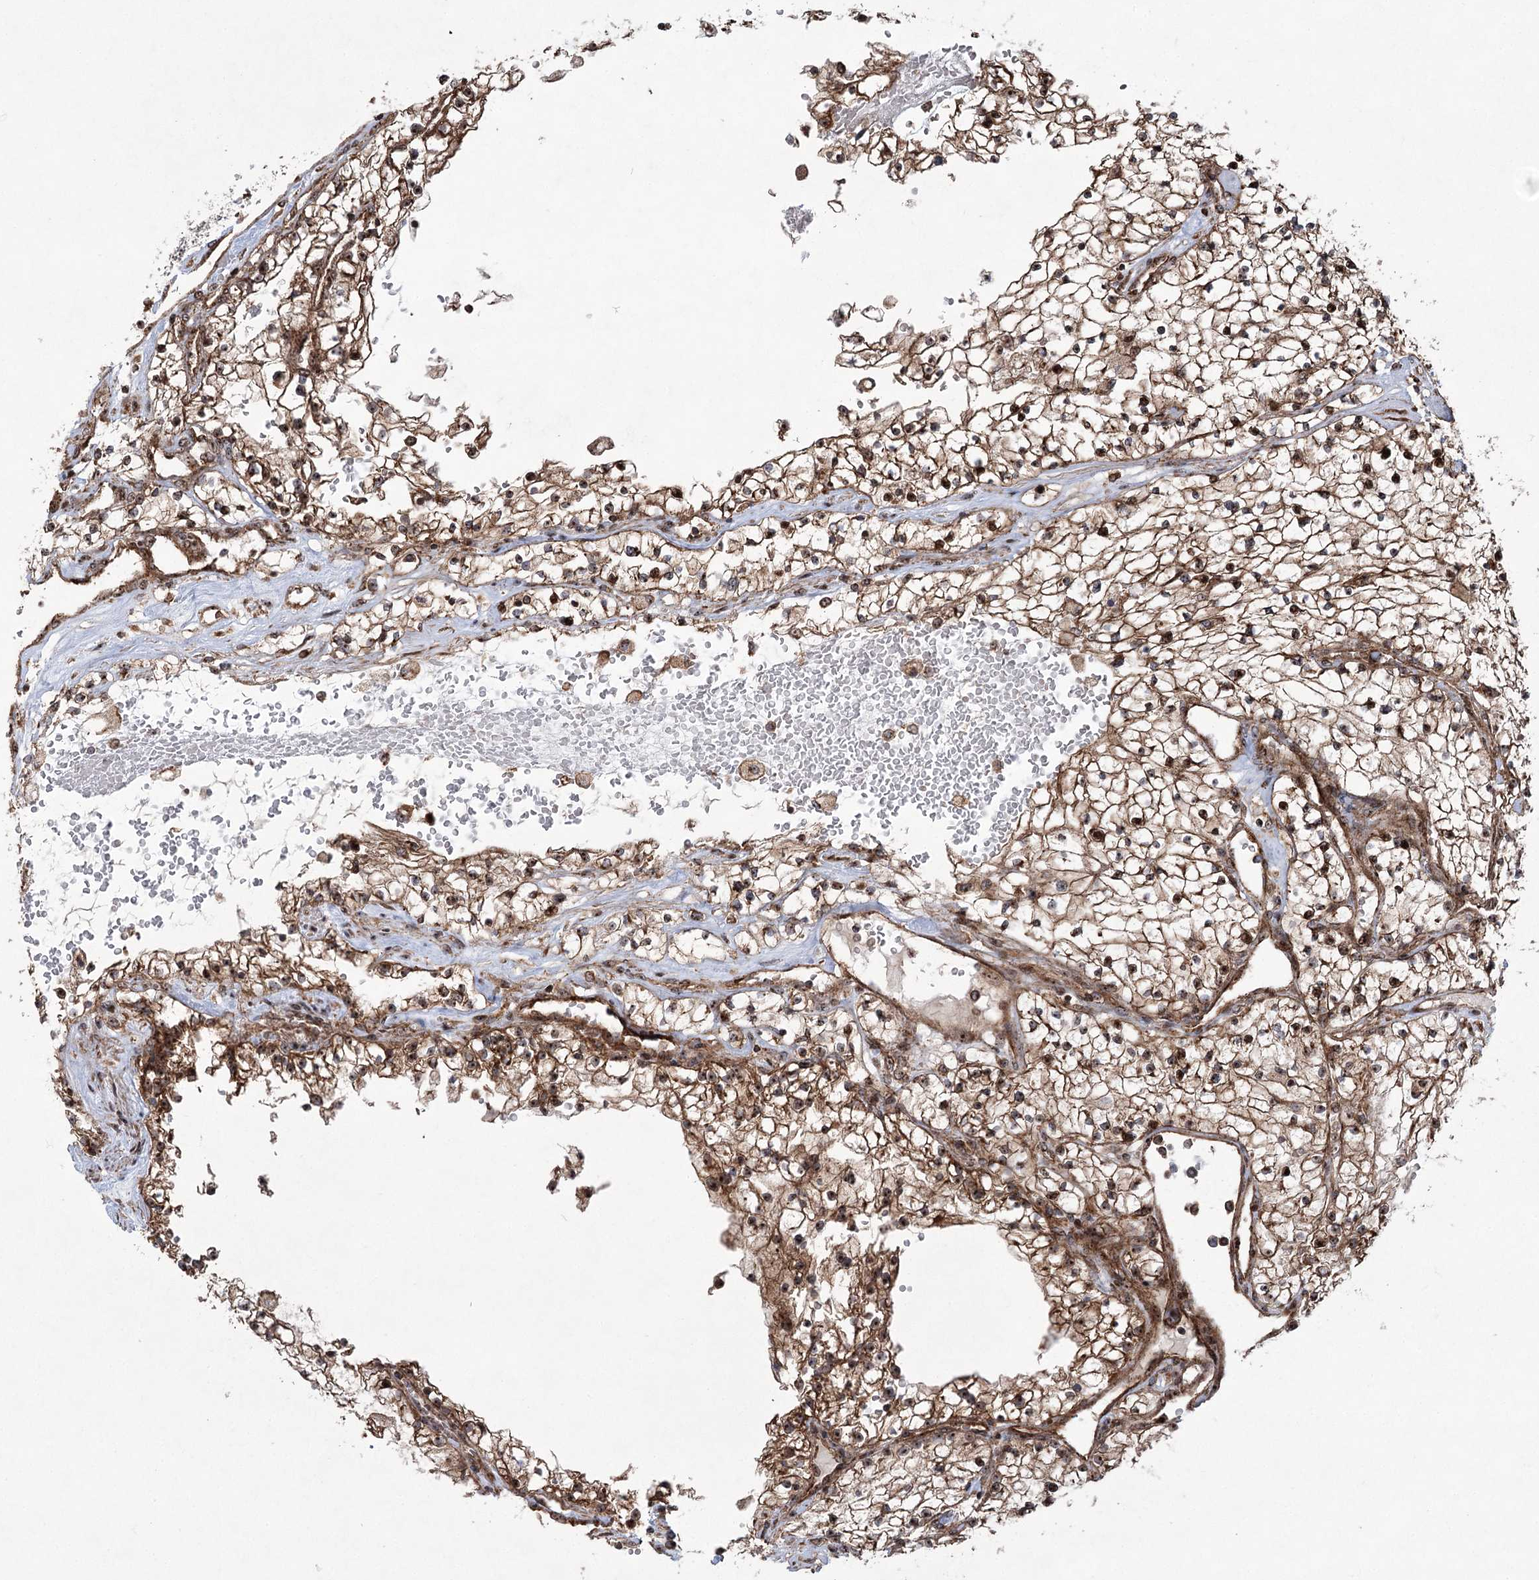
{"staining": {"intensity": "moderate", "quantity": ">75%", "location": "cytoplasmic/membranous,nuclear"}, "tissue": "renal cancer", "cell_type": "Tumor cells", "image_type": "cancer", "snomed": [{"axis": "morphology", "description": "Normal tissue, NOS"}, {"axis": "morphology", "description": "Adenocarcinoma, NOS"}, {"axis": "topography", "description": "Kidney"}], "caption": "This histopathology image shows immunohistochemistry staining of human renal adenocarcinoma, with medium moderate cytoplasmic/membranous and nuclear staining in approximately >75% of tumor cells.", "gene": "SERINC5", "patient": {"sex": "male", "age": 68}}